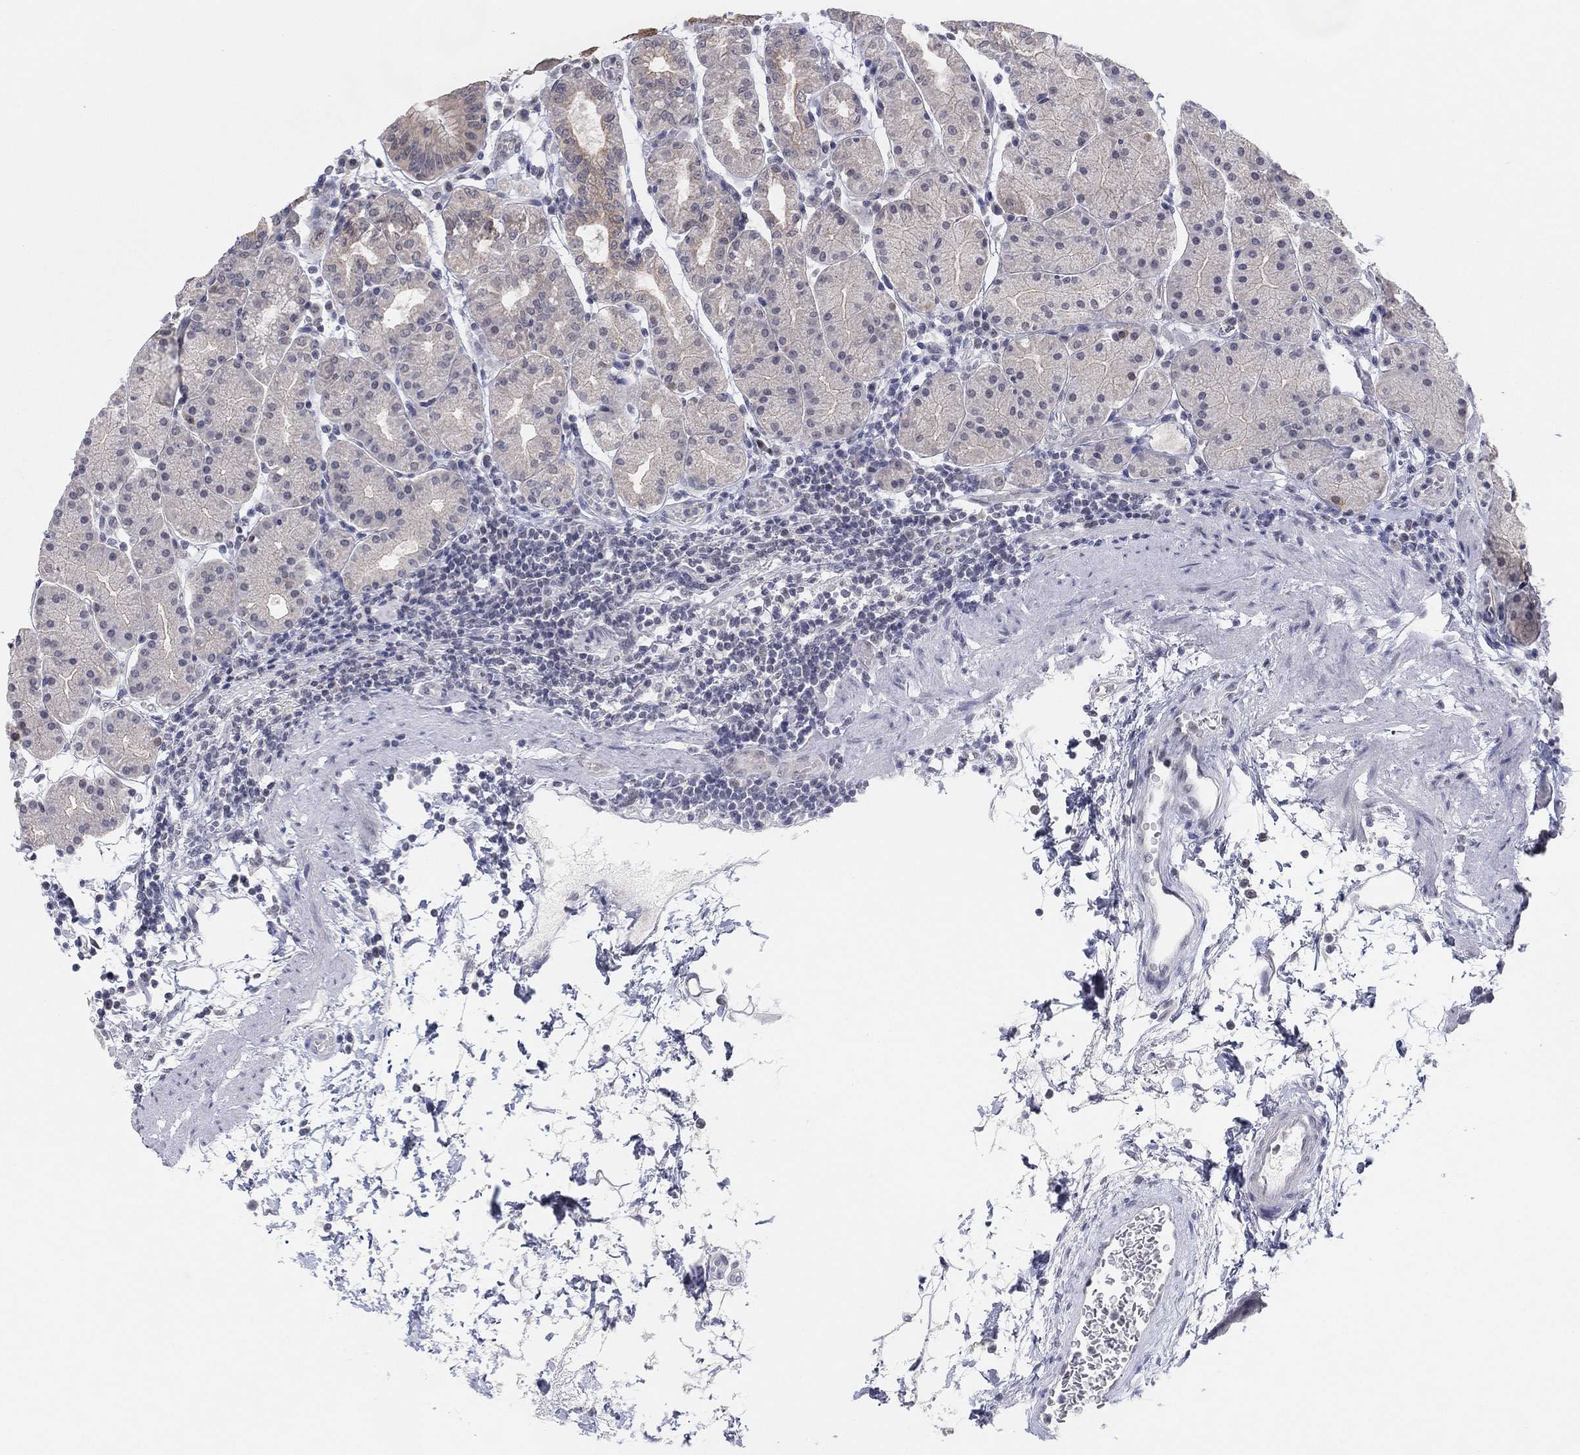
{"staining": {"intensity": "weak", "quantity": "25%-75%", "location": "cytoplasmic/membranous"}, "tissue": "stomach", "cell_type": "Glandular cells", "image_type": "normal", "snomed": [{"axis": "morphology", "description": "Normal tissue, NOS"}, {"axis": "topography", "description": "Stomach"}], "caption": "Glandular cells exhibit low levels of weak cytoplasmic/membranous staining in approximately 25%-75% of cells in normal human stomach.", "gene": "SLC22A2", "patient": {"sex": "male", "age": 54}}